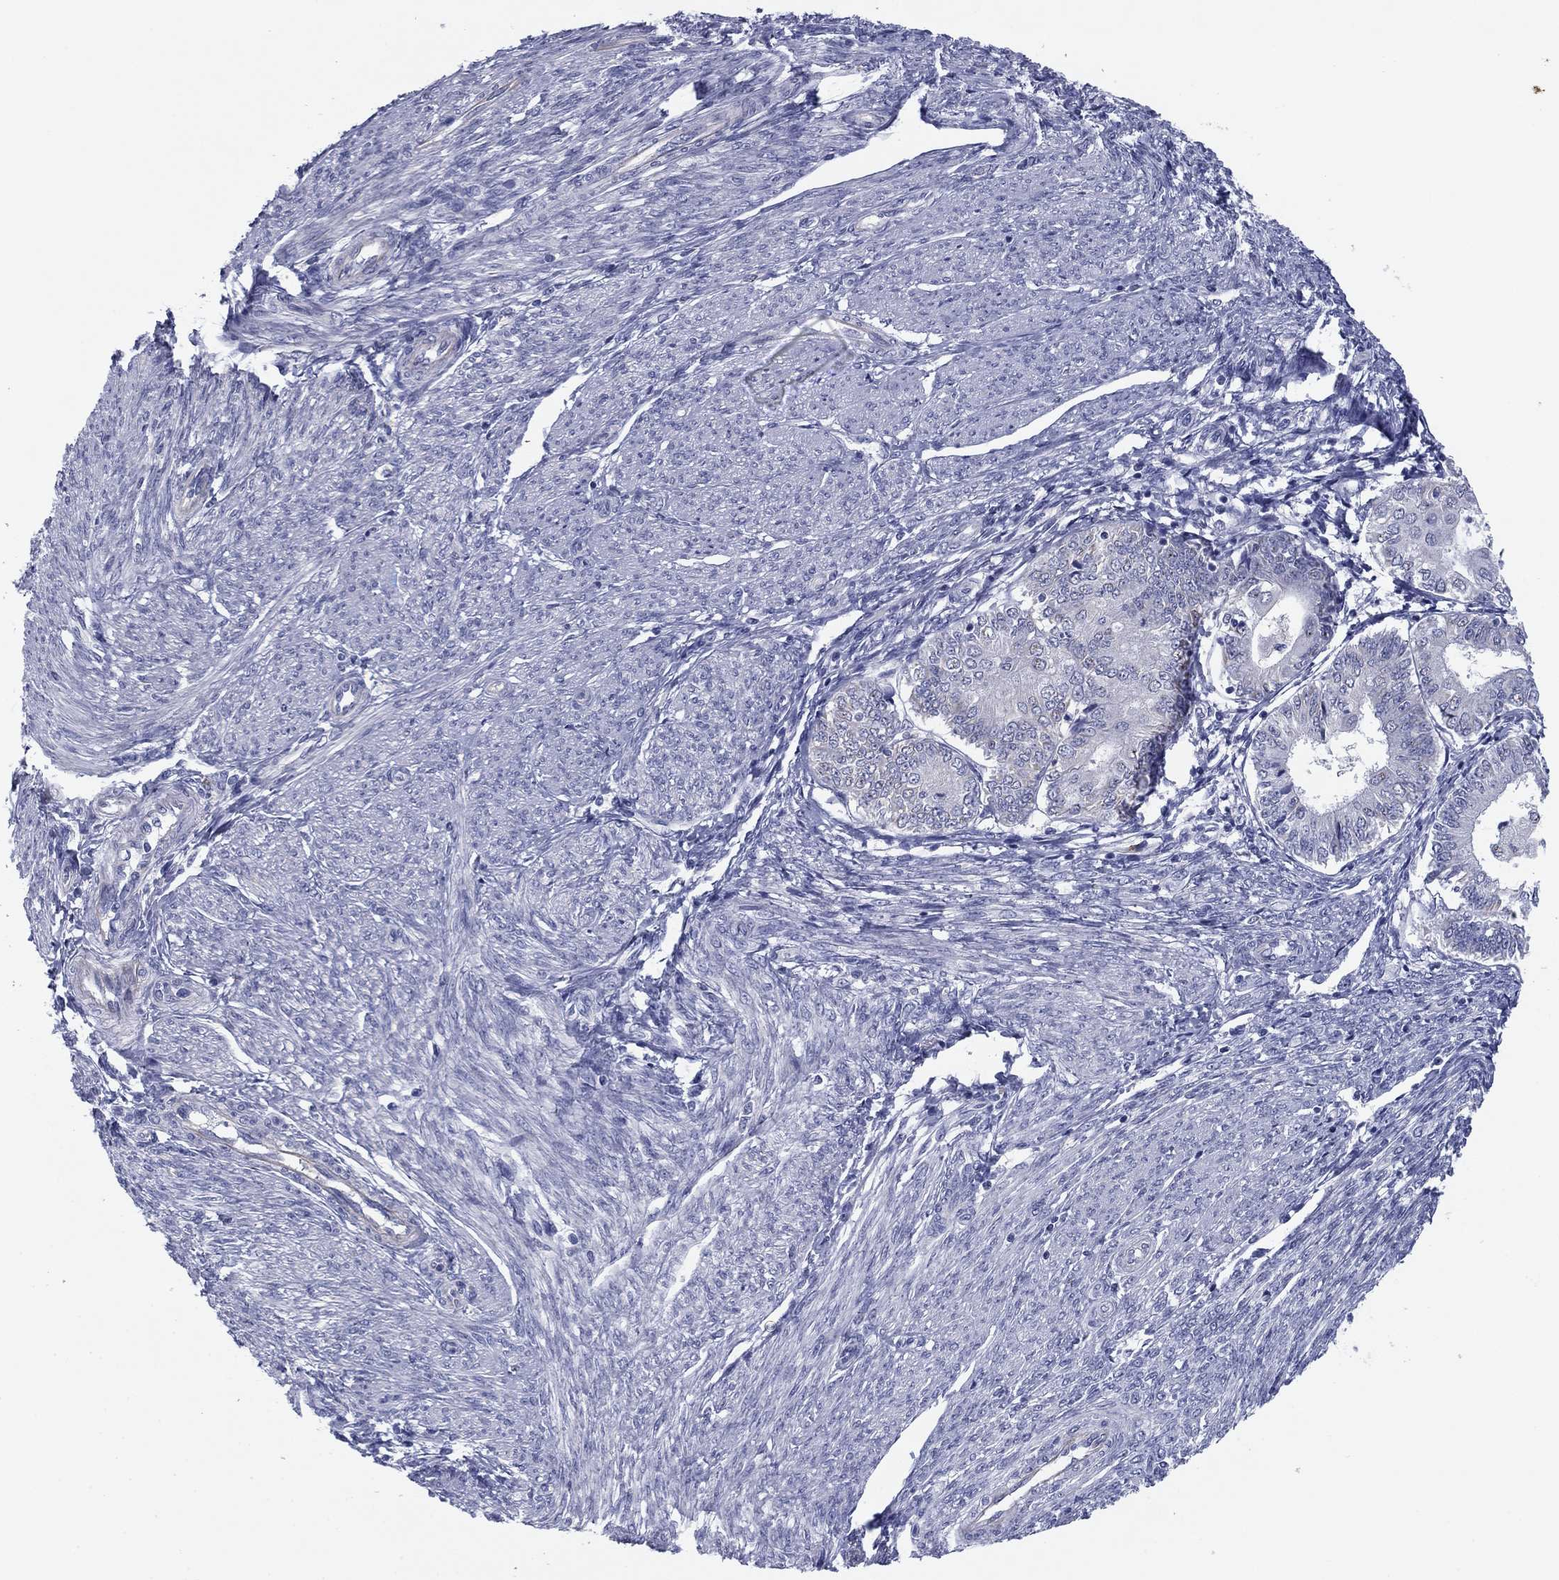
{"staining": {"intensity": "weak", "quantity": "<25%", "location": "nuclear"}, "tissue": "endometrial cancer", "cell_type": "Tumor cells", "image_type": "cancer", "snomed": [{"axis": "morphology", "description": "Adenocarcinoma, NOS"}, {"axis": "topography", "description": "Endometrium"}], "caption": "The immunohistochemistry (IHC) micrograph has no significant positivity in tumor cells of endometrial adenocarcinoma tissue.", "gene": "SEPTIN3", "patient": {"sex": "female", "age": 68}}